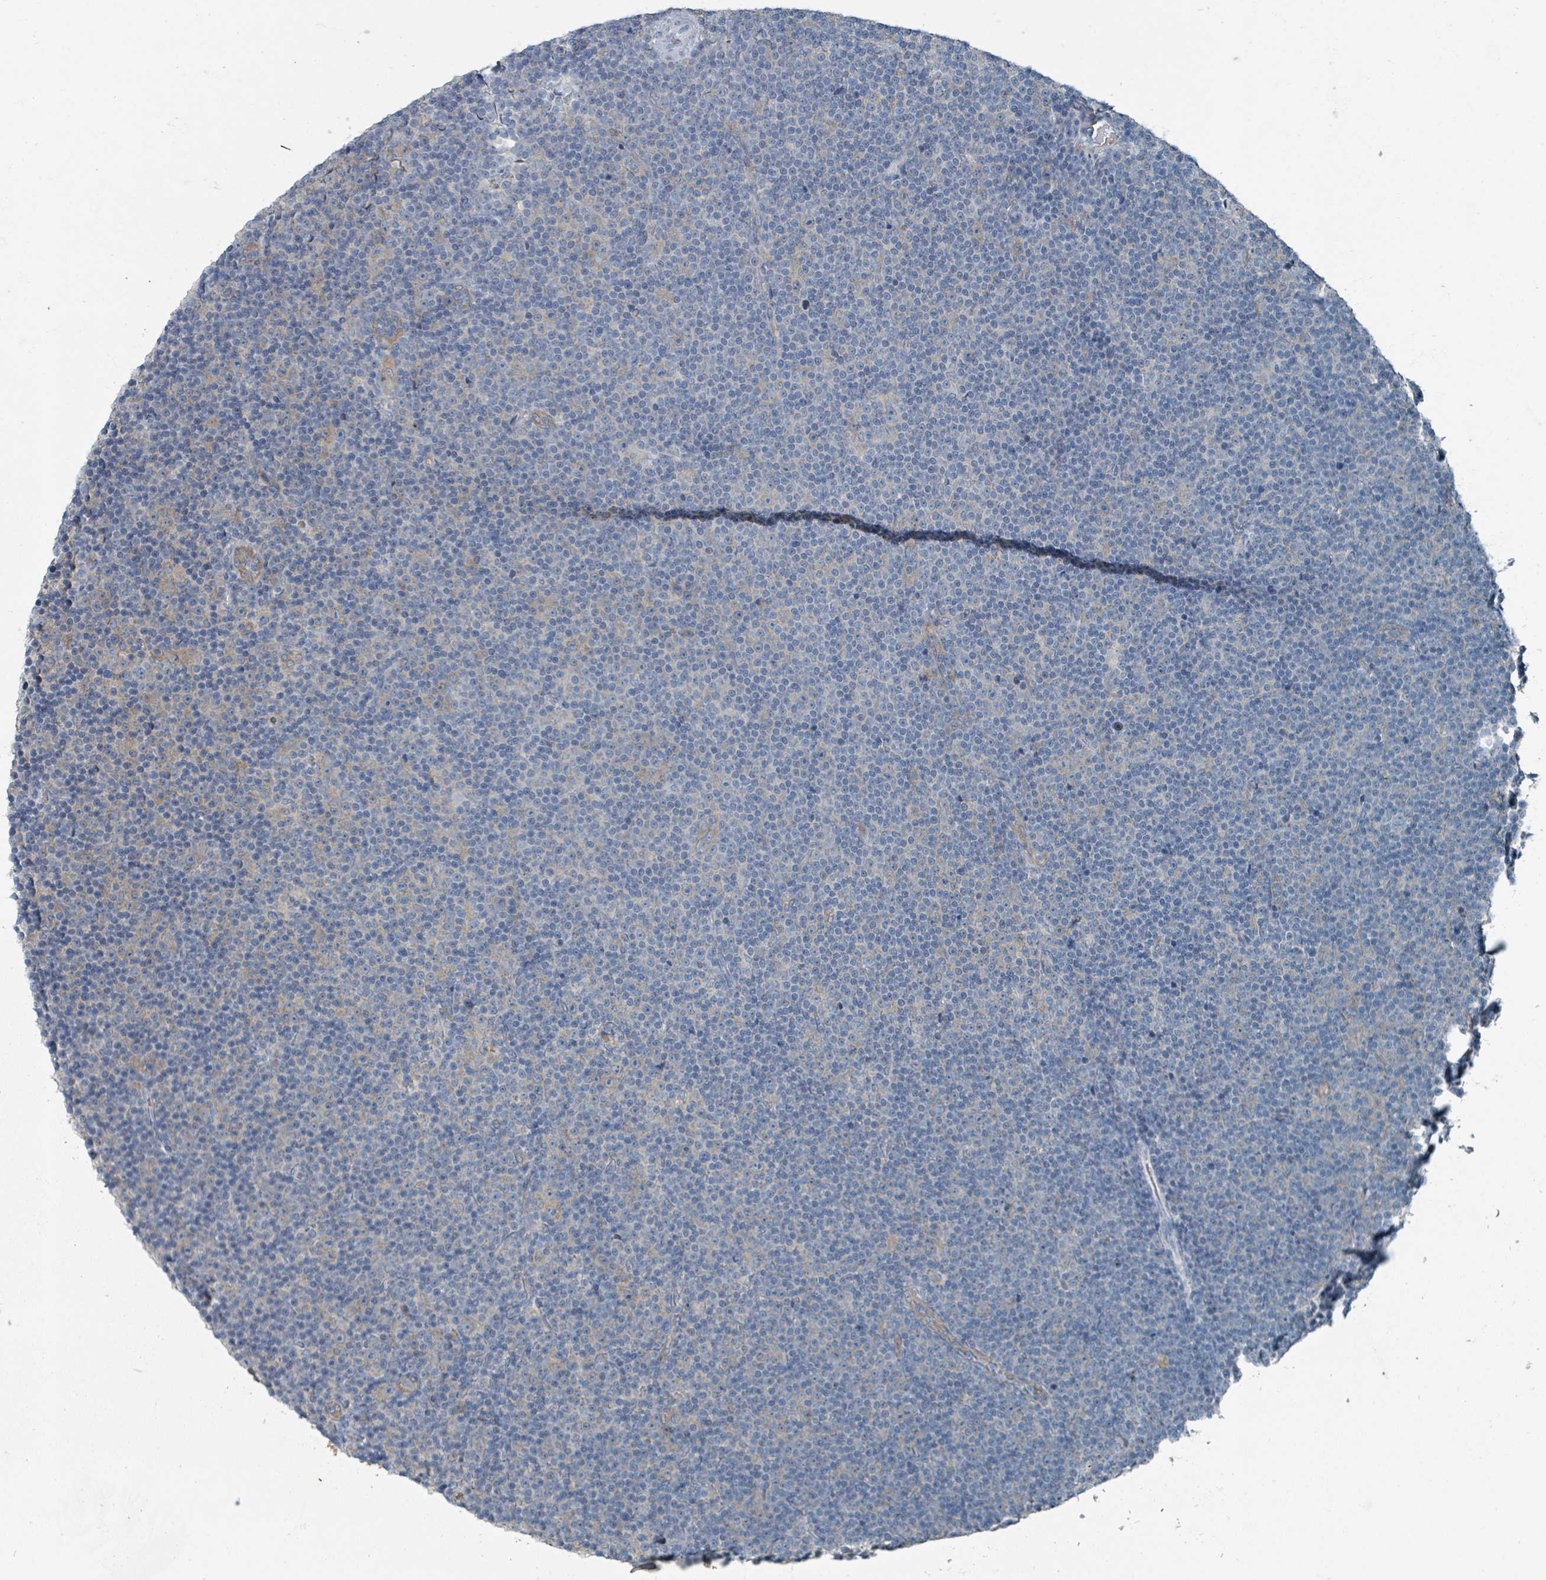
{"staining": {"intensity": "negative", "quantity": "none", "location": "none"}, "tissue": "lymphoma", "cell_type": "Tumor cells", "image_type": "cancer", "snomed": [{"axis": "morphology", "description": "Malignant lymphoma, non-Hodgkin's type, Low grade"}, {"axis": "topography", "description": "Lymph node"}], "caption": "High magnification brightfield microscopy of lymphoma stained with DAB (3,3'-diaminobenzidine) (brown) and counterstained with hematoxylin (blue): tumor cells show no significant staining. (Brightfield microscopy of DAB (3,3'-diaminobenzidine) IHC at high magnification).", "gene": "RASA4", "patient": {"sex": "female", "age": 67}}